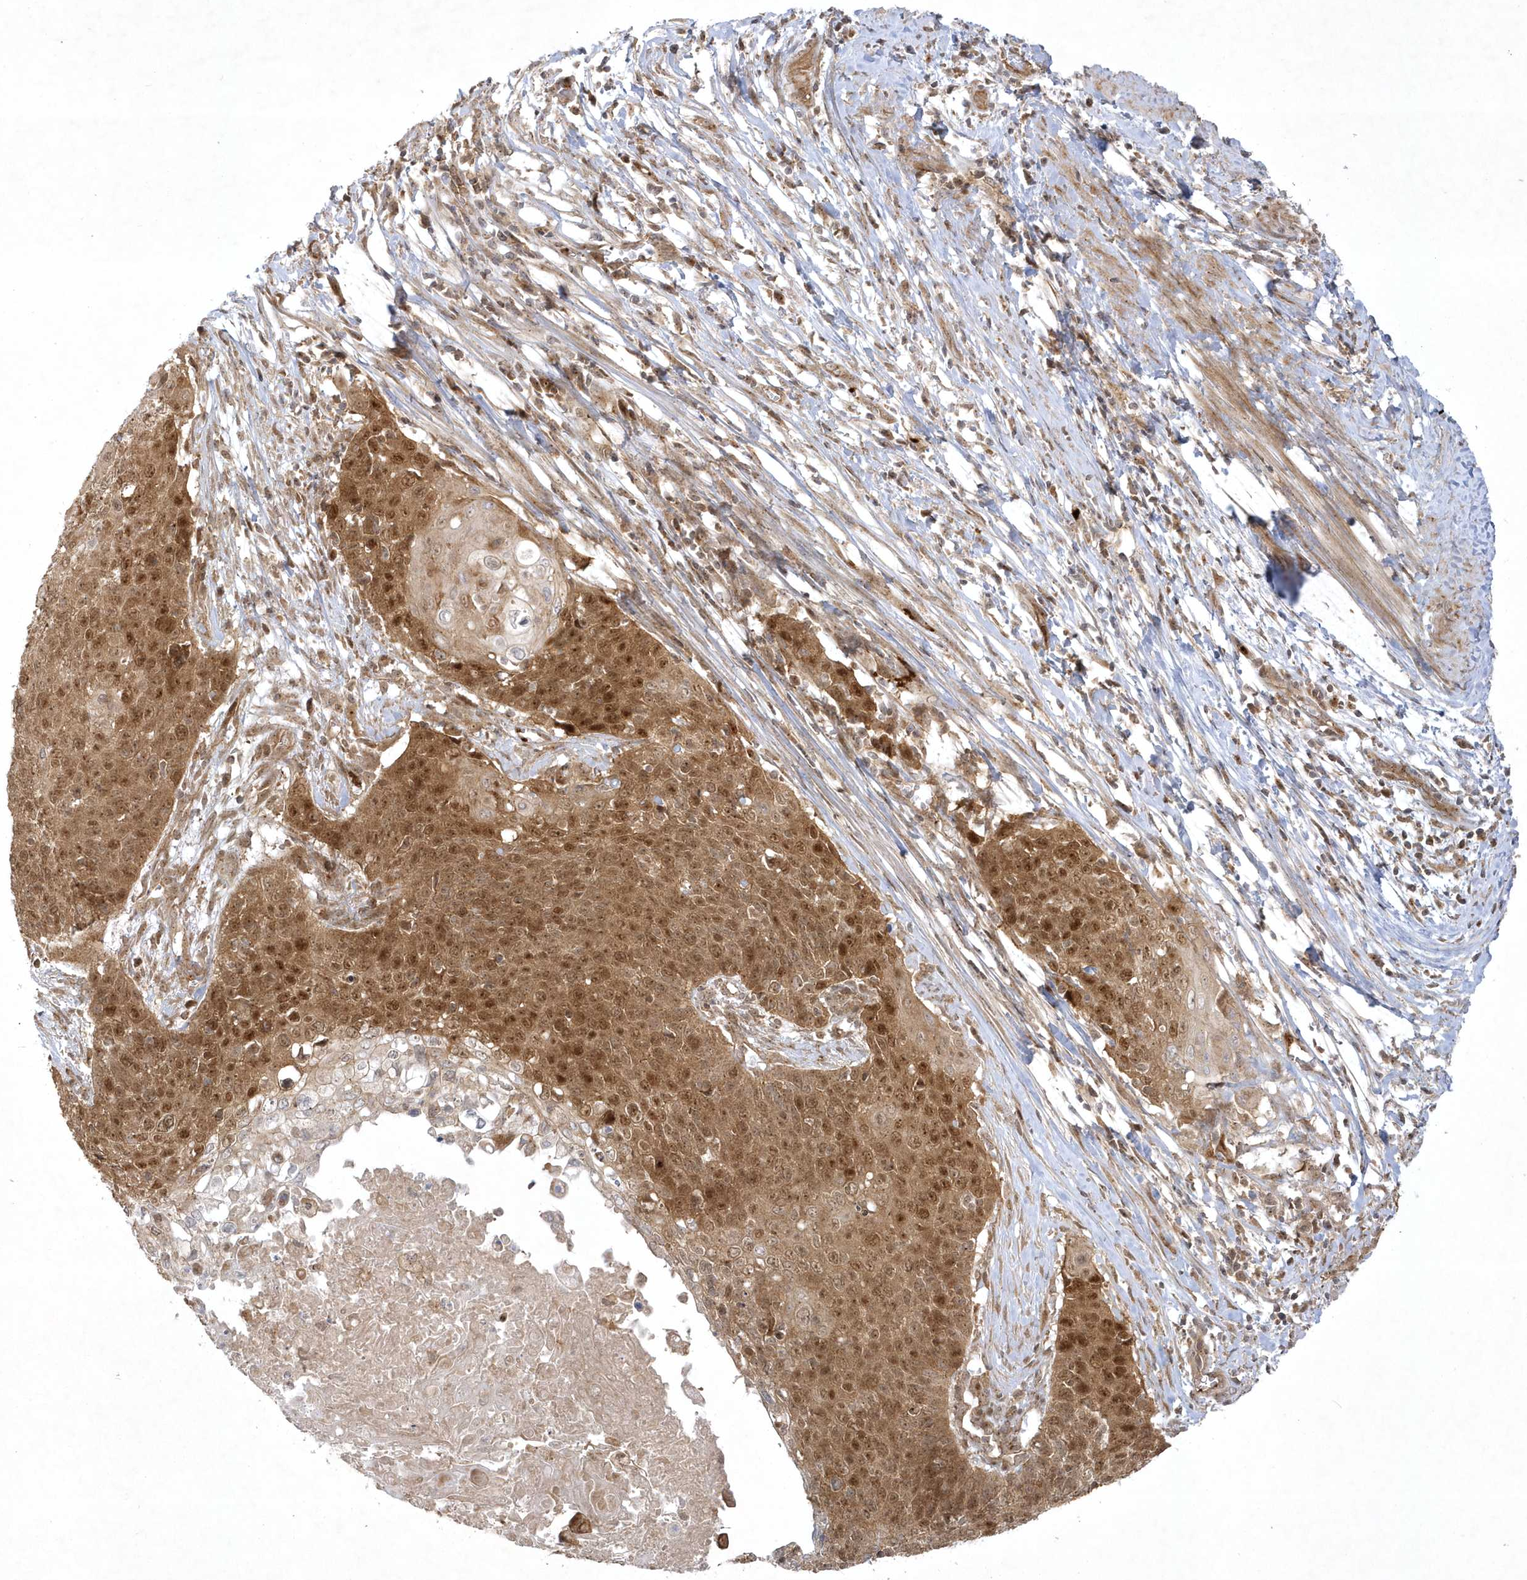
{"staining": {"intensity": "moderate", "quantity": ">75%", "location": "cytoplasmic/membranous,nuclear"}, "tissue": "cervical cancer", "cell_type": "Tumor cells", "image_type": "cancer", "snomed": [{"axis": "morphology", "description": "Squamous cell carcinoma, NOS"}, {"axis": "topography", "description": "Cervix"}], "caption": "The photomicrograph demonstrates staining of cervical cancer (squamous cell carcinoma), revealing moderate cytoplasmic/membranous and nuclear protein positivity (brown color) within tumor cells. The protein is shown in brown color, while the nuclei are stained blue.", "gene": "NAF1", "patient": {"sex": "female", "age": 39}}